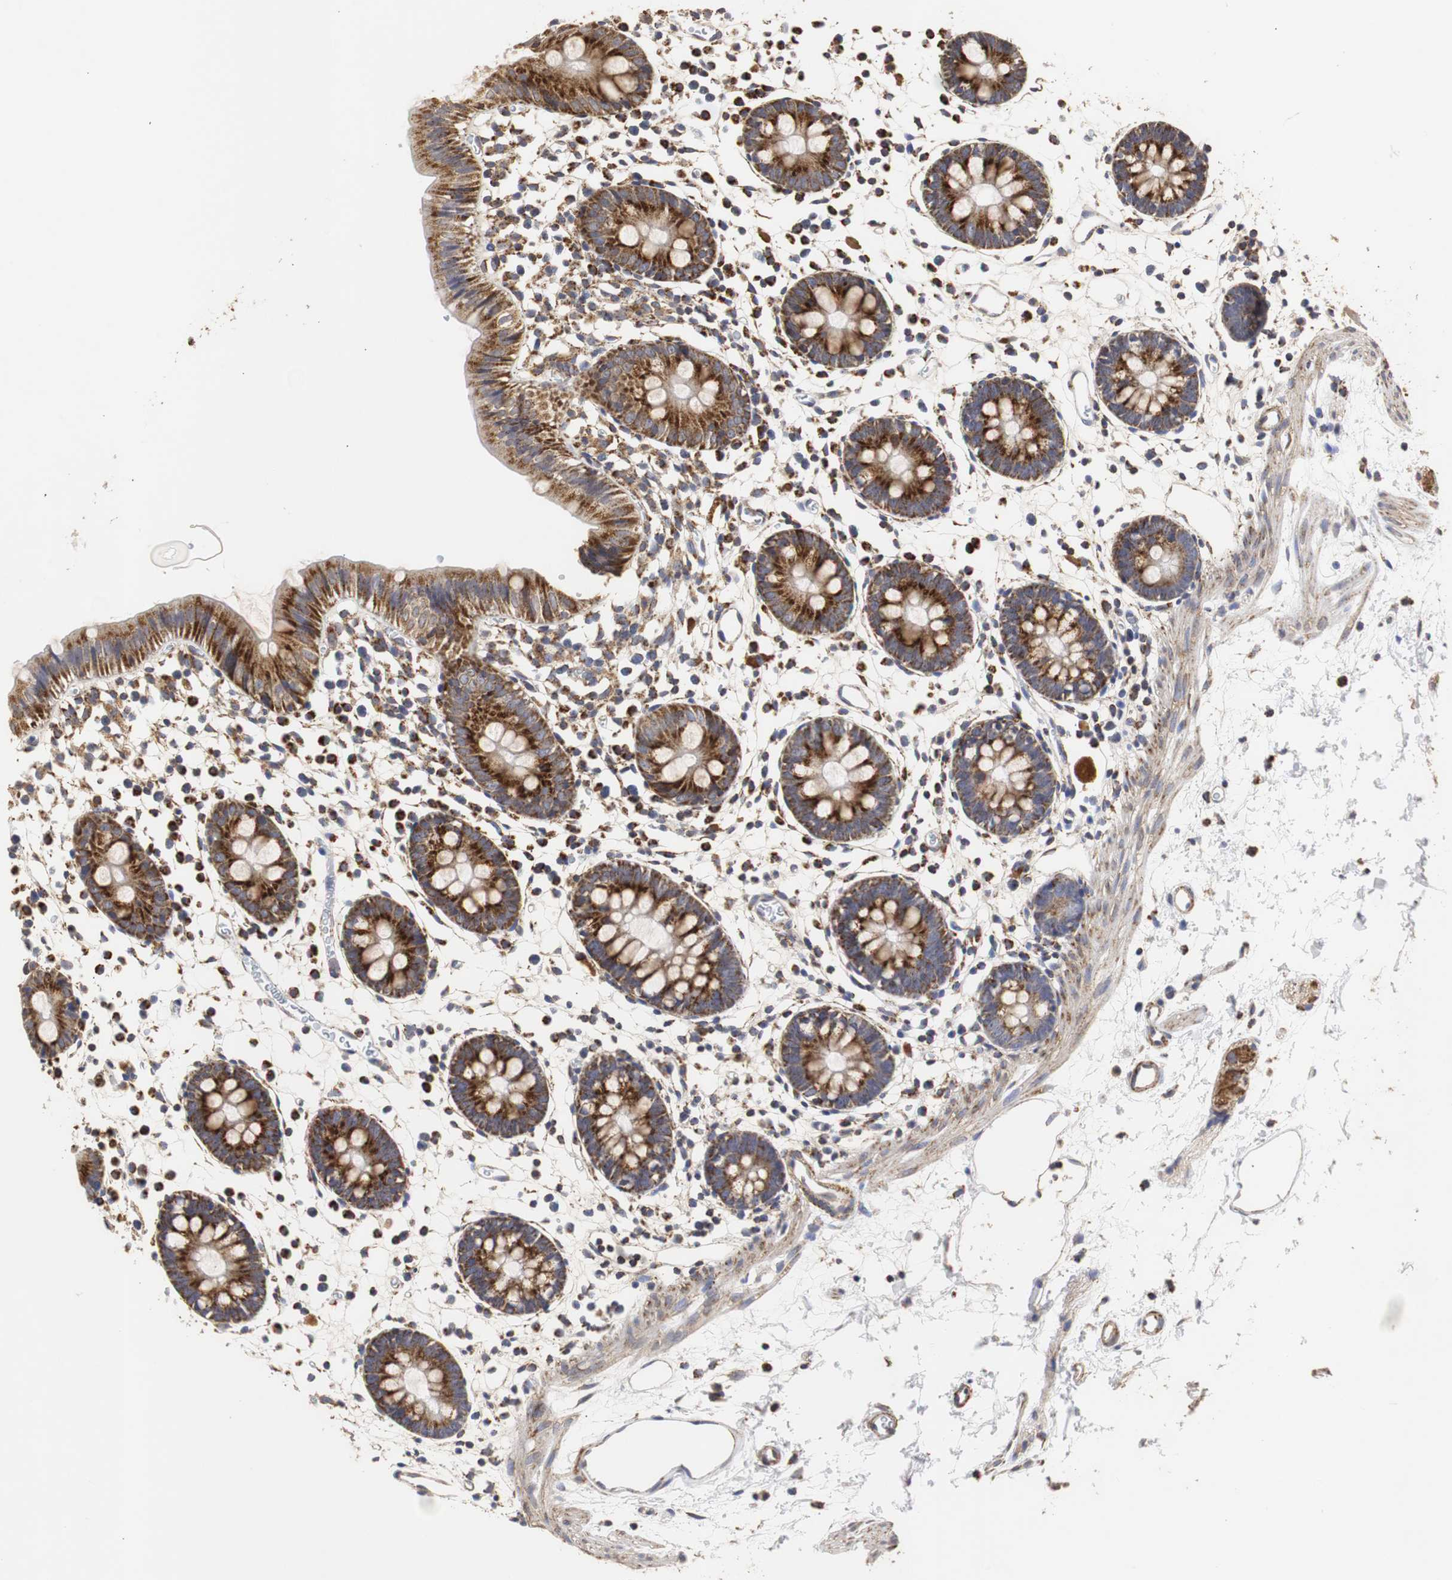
{"staining": {"intensity": "moderate", "quantity": ">75%", "location": "cytoplasmic/membranous"}, "tissue": "colon", "cell_type": "Endothelial cells", "image_type": "normal", "snomed": [{"axis": "morphology", "description": "Normal tissue, NOS"}, {"axis": "morphology", "description": "Adenocarcinoma, NOS"}, {"axis": "topography", "description": "Colon"}, {"axis": "topography", "description": "Peripheral nerve tissue"}], "caption": "Protein staining demonstrates moderate cytoplasmic/membranous staining in about >75% of endothelial cells in unremarkable colon.", "gene": "HSD17B10", "patient": {"sex": "male", "age": 14}}